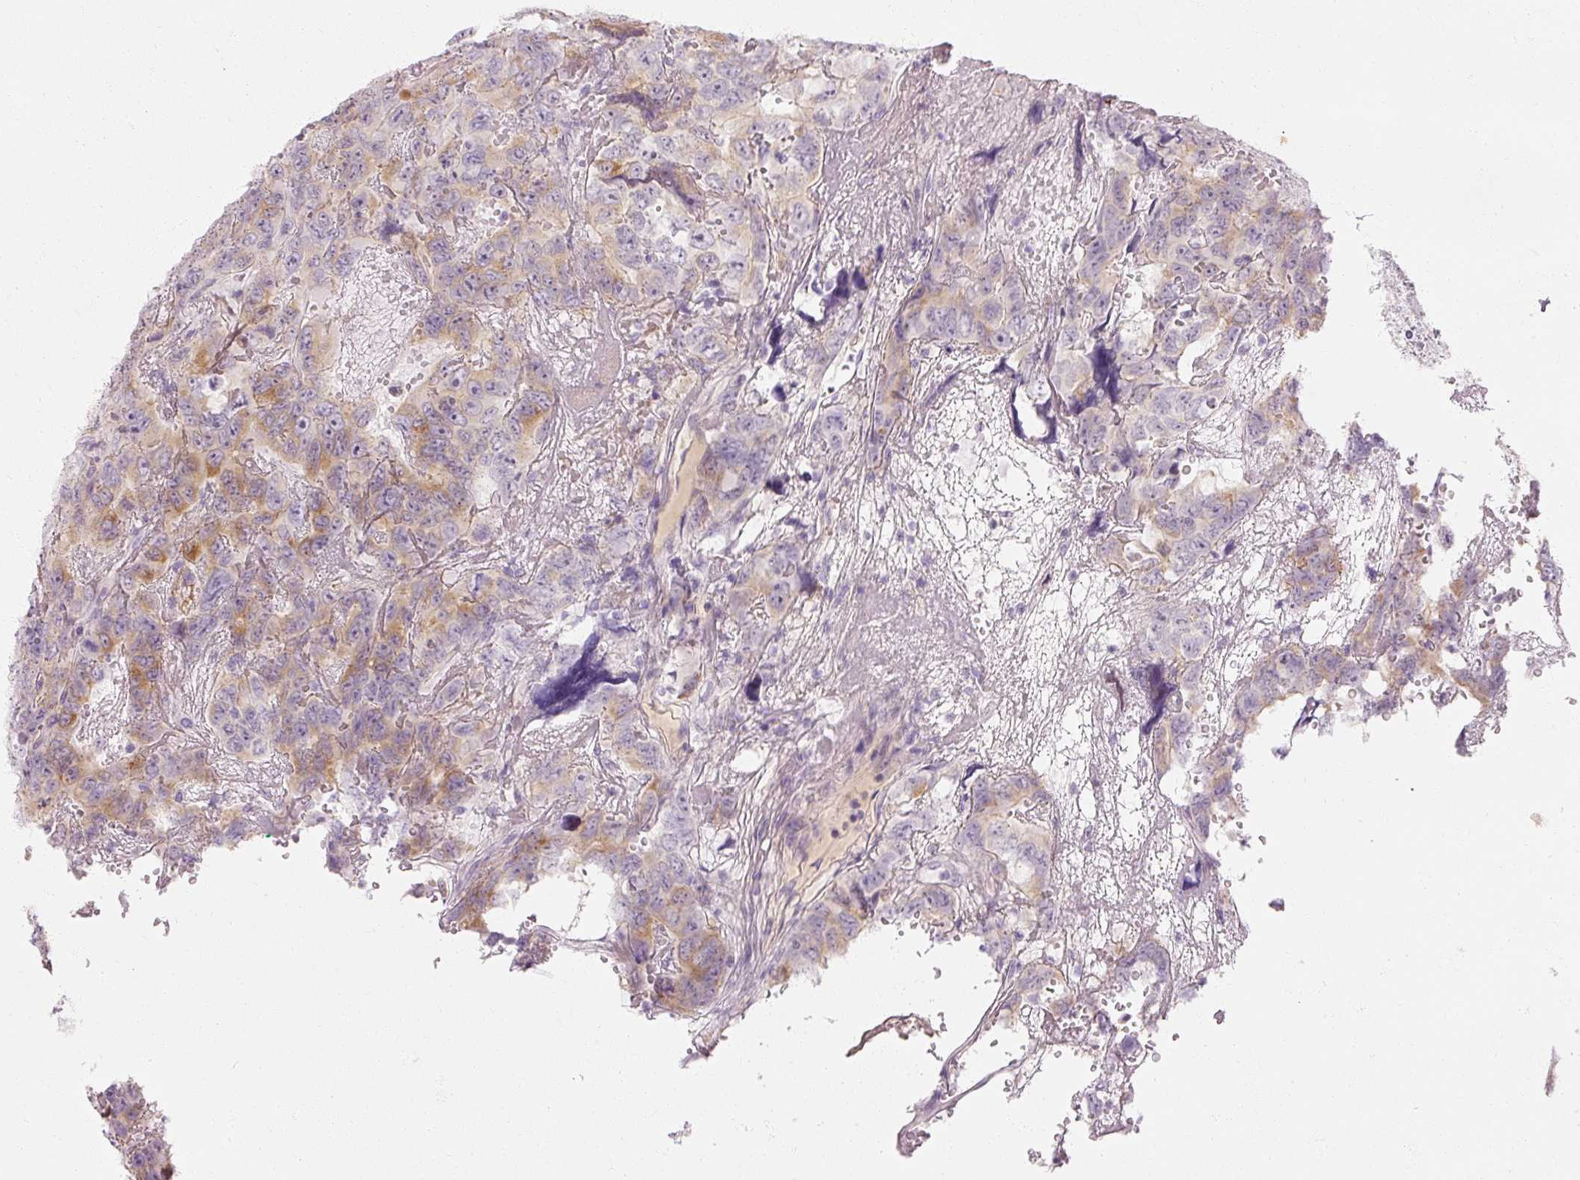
{"staining": {"intensity": "moderate", "quantity": ">75%", "location": "cytoplasmic/membranous"}, "tissue": "testis cancer", "cell_type": "Tumor cells", "image_type": "cancer", "snomed": [{"axis": "morphology", "description": "Carcinoma, Embryonal, NOS"}, {"axis": "topography", "description": "Testis"}], "caption": "About >75% of tumor cells in human testis embryonal carcinoma display moderate cytoplasmic/membranous protein positivity as visualized by brown immunohistochemical staining.", "gene": "NFE2L3", "patient": {"sex": "male", "age": 45}}